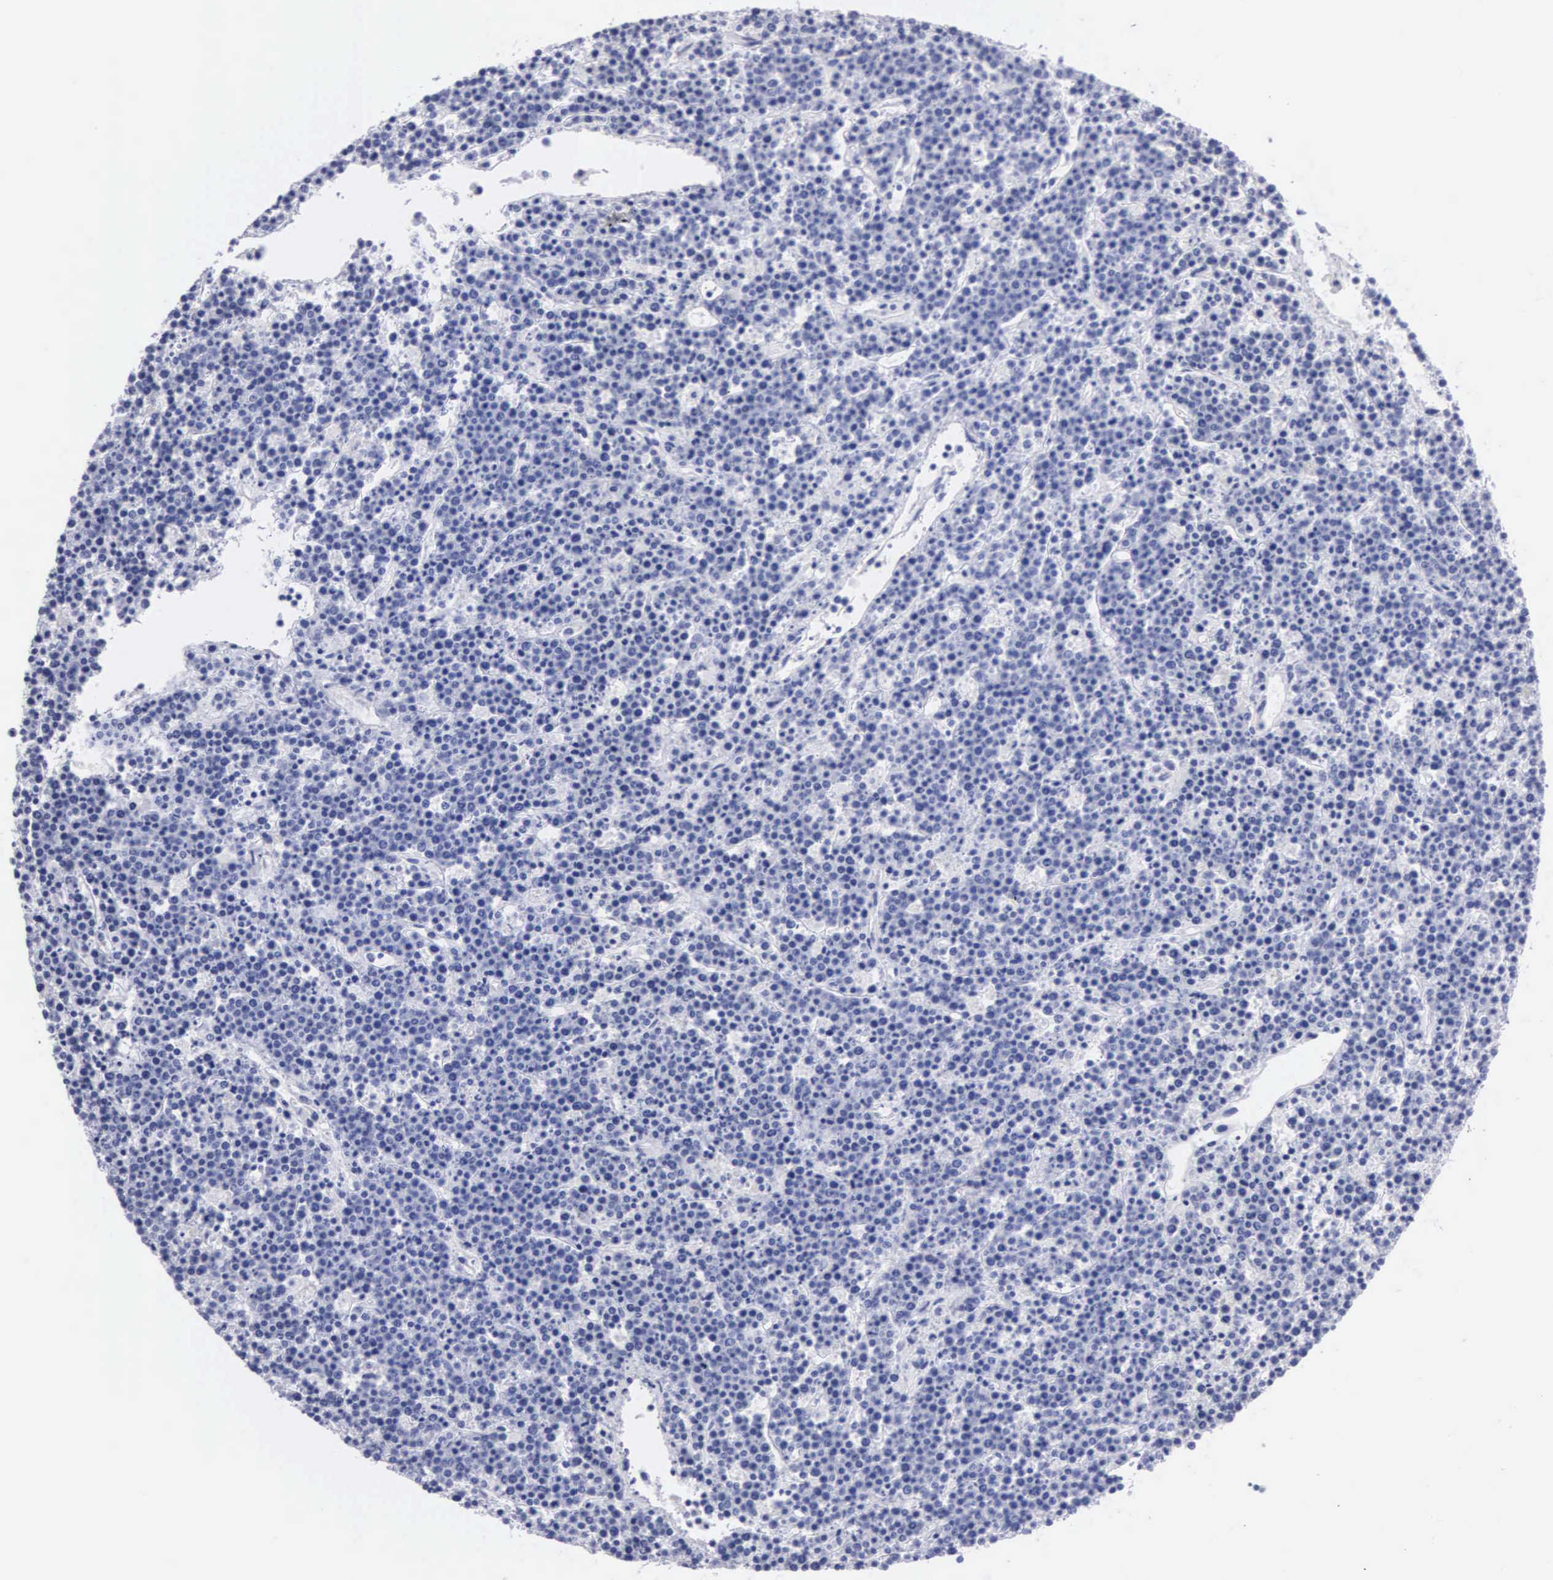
{"staining": {"intensity": "negative", "quantity": "none", "location": "none"}, "tissue": "lymphoma", "cell_type": "Tumor cells", "image_type": "cancer", "snomed": [{"axis": "morphology", "description": "Malignant lymphoma, non-Hodgkin's type, High grade"}, {"axis": "topography", "description": "Ovary"}], "caption": "Immunohistochemistry histopathology image of human high-grade malignant lymphoma, non-Hodgkin's type stained for a protein (brown), which demonstrates no staining in tumor cells.", "gene": "CYP19A1", "patient": {"sex": "female", "age": 56}}